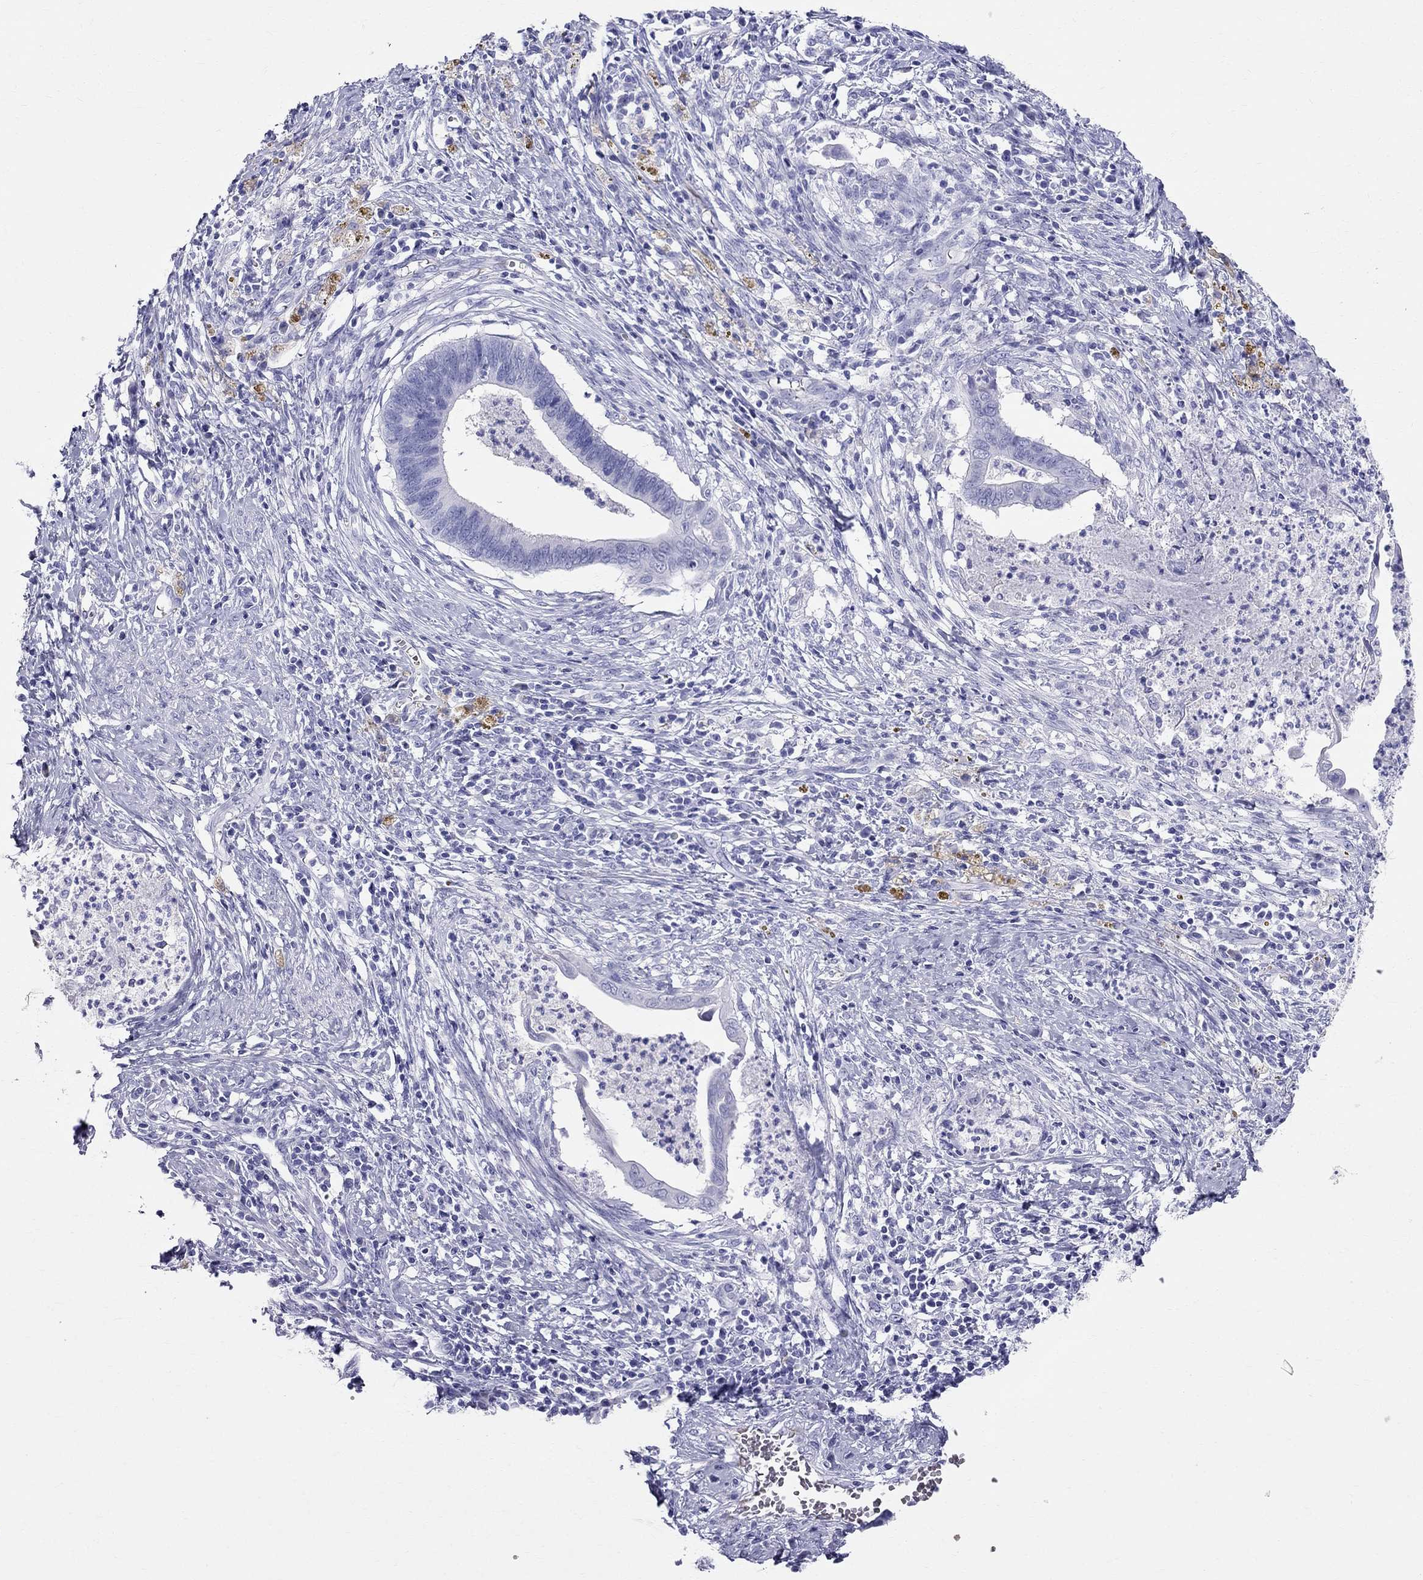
{"staining": {"intensity": "negative", "quantity": "none", "location": "none"}, "tissue": "cervical cancer", "cell_type": "Tumor cells", "image_type": "cancer", "snomed": [{"axis": "morphology", "description": "Adenocarcinoma, NOS"}, {"axis": "topography", "description": "Cervix"}], "caption": "Immunohistochemistry image of cervical adenocarcinoma stained for a protein (brown), which demonstrates no expression in tumor cells.", "gene": "DNAAF6", "patient": {"sex": "female", "age": 42}}